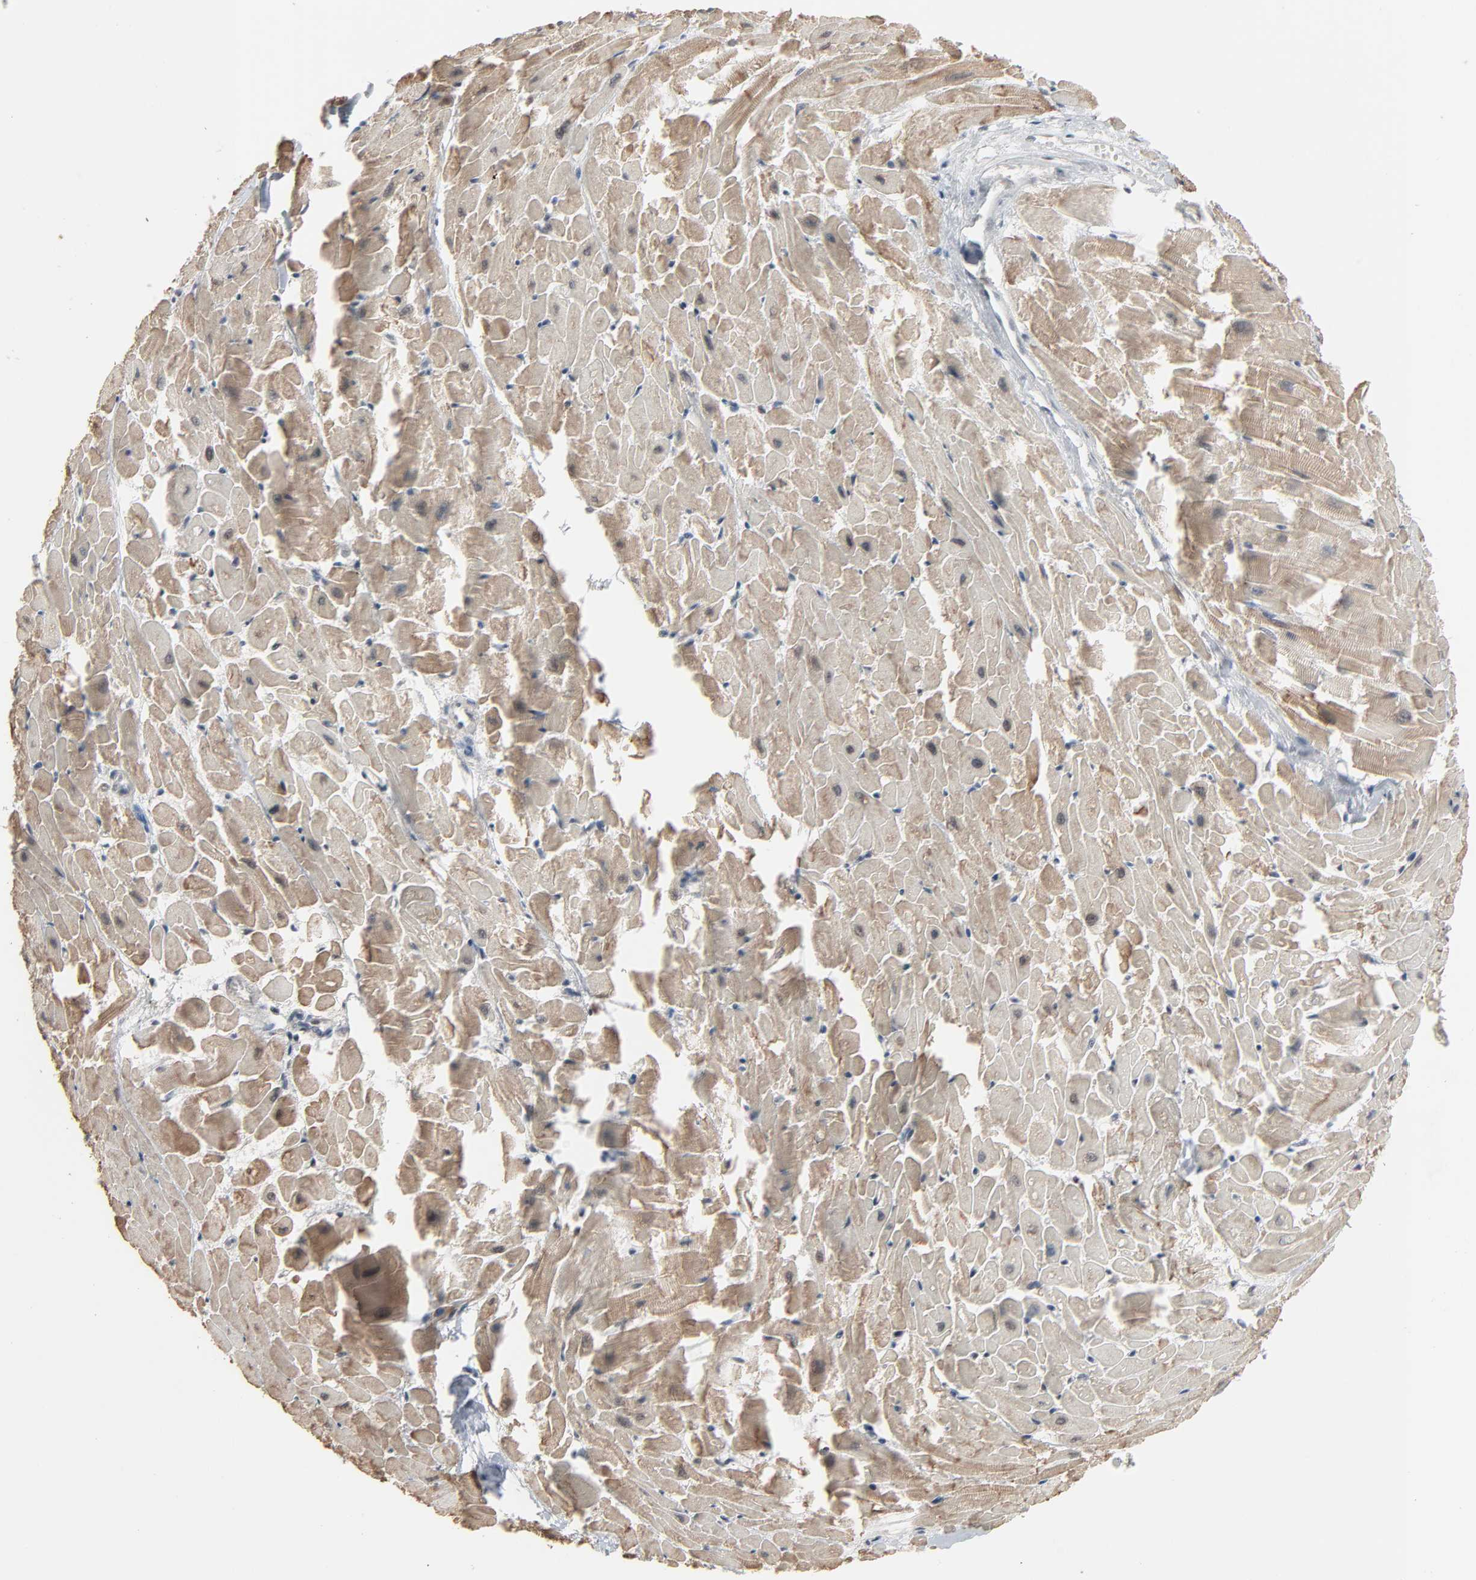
{"staining": {"intensity": "weak", "quantity": ">75%", "location": "cytoplasmic/membranous"}, "tissue": "heart muscle", "cell_type": "Cardiomyocytes", "image_type": "normal", "snomed": [{"axis": "morphology", "description": "Normal tissue, NOS"}, {"axis": "topography", "description": "Heart"}], "caption": "Heart muscle stained with immunohistochemistry demonstrates weak cytoplasmic/membranous expression in approximately >75% of cardiomyocytes.", "gene": "DOCK8", "patient": {"sex": "female", "age": 19}}